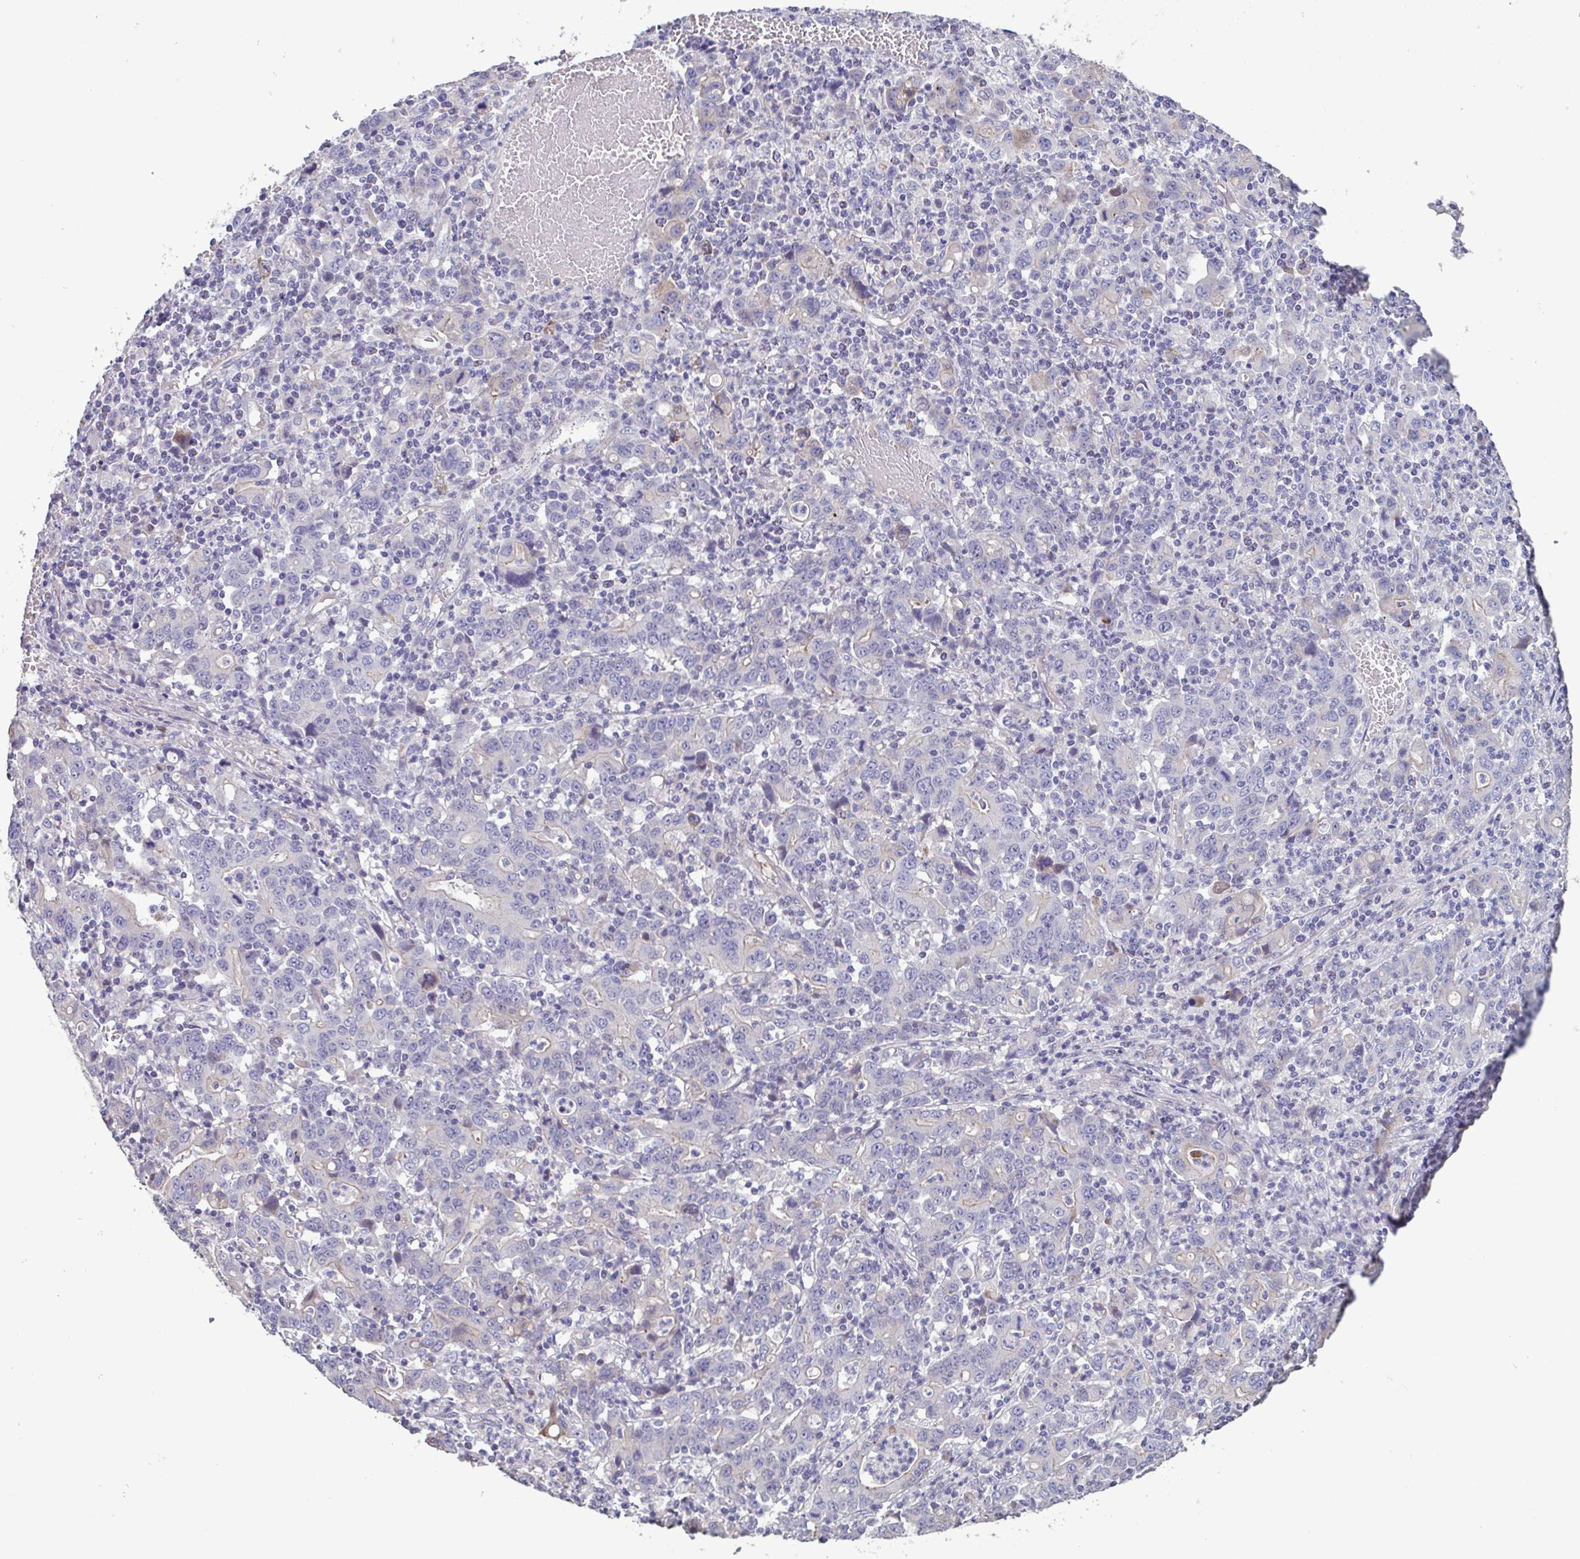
{"staining": {"intensity": "negative", "quantity": "none", "location": "none"}, "tissue": "stomach cancer", "cell_type": "Tumor cells", "image_type": "cancer", "snomed": [{"axis": "morphology", "description": "Adenocarcinoma, NOS"}, {"axis": "topography", "description": "Stomach, upper"}], "caption": "This is a photomicrograph of IHC staining of stomach cancer, which shows no staining in tumor cells.", "gene": "GLDC", "patient": {"sex": "male", "age": 69}}